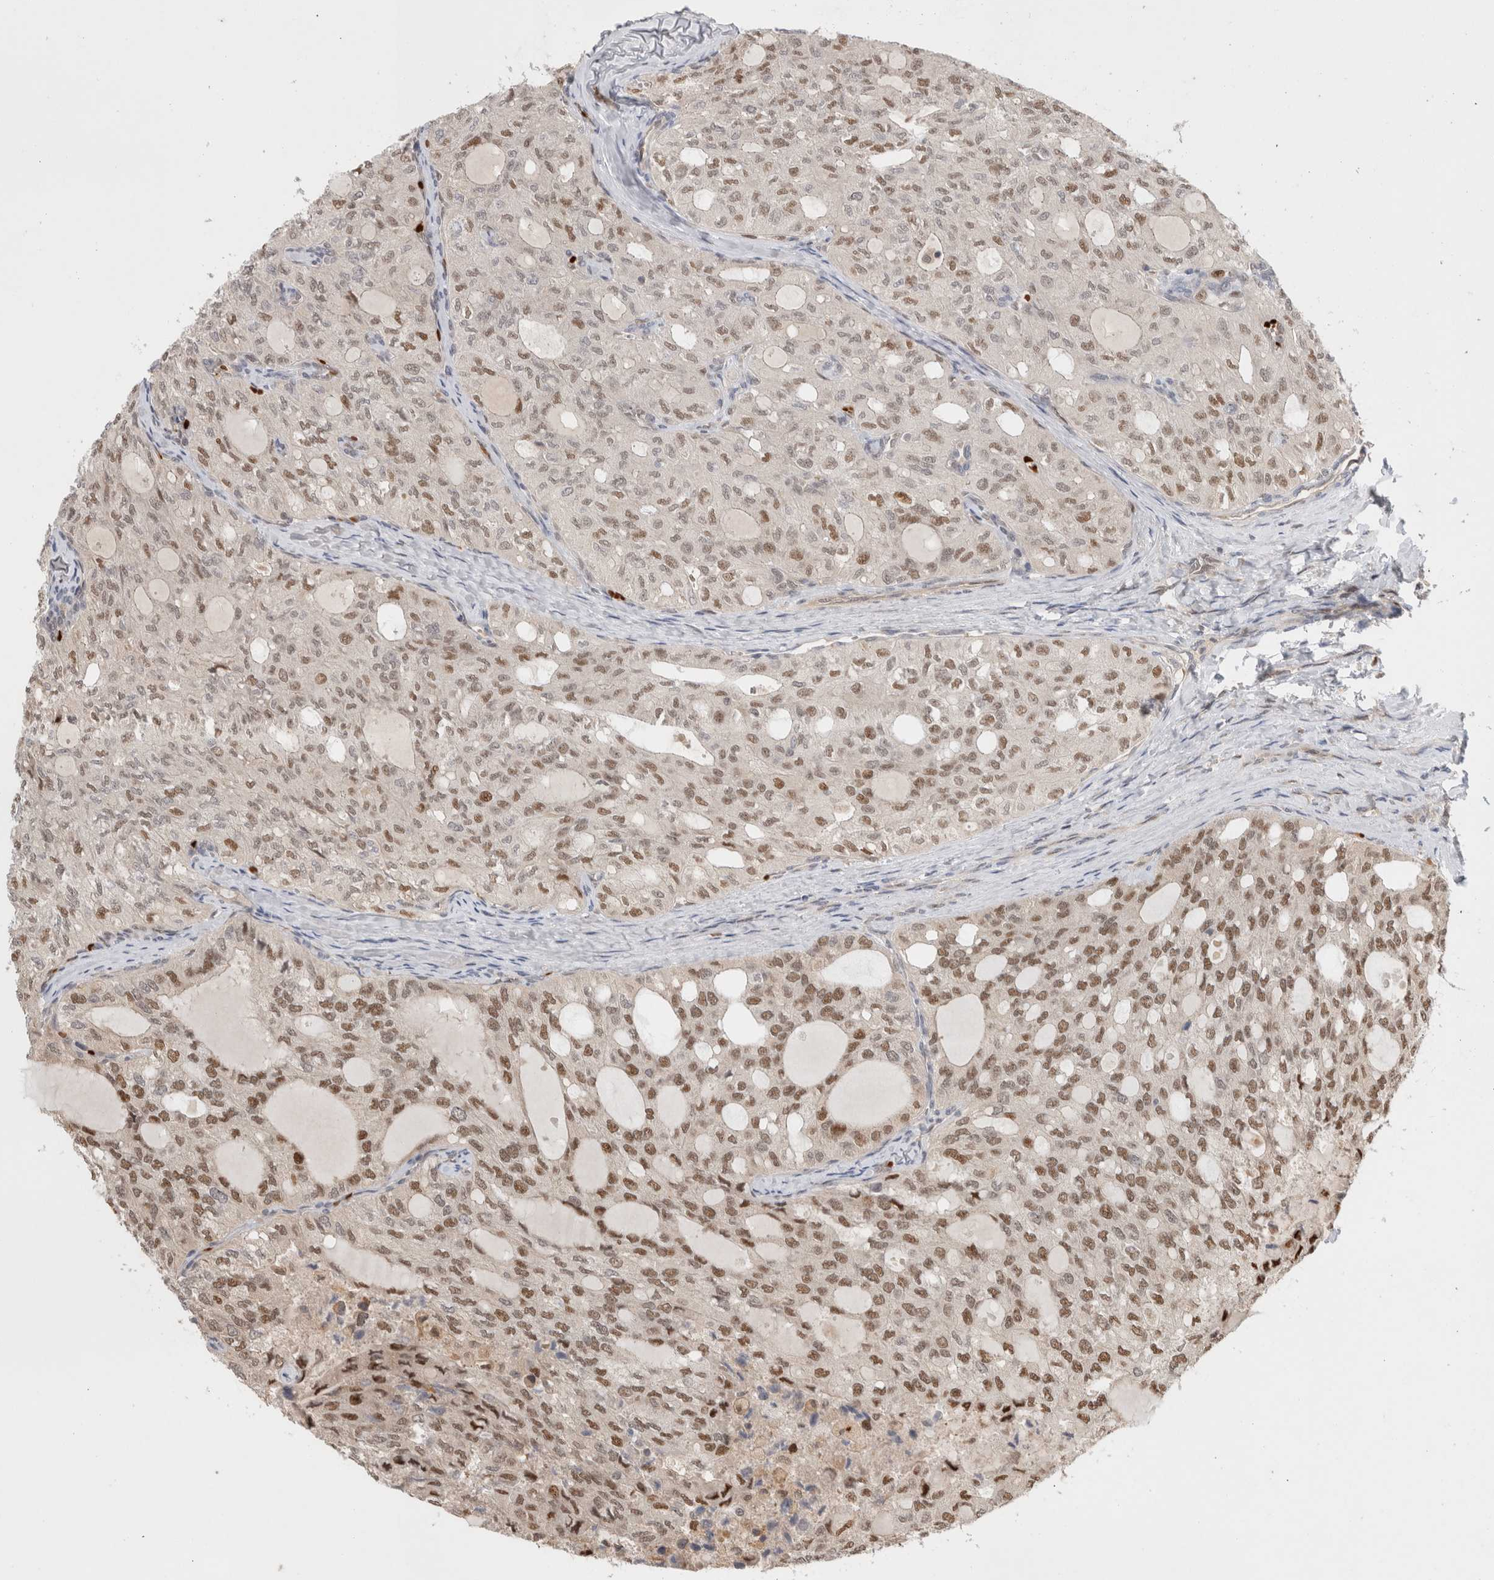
{"staining": {"intensity": "moderate", "quantity": ">75%", "location": "nuclear"}, "tissue": "thyroid cancer", "cell_type": "Tumor cells", "image_type": "cancer", "snomed": [{"axis": "morphology", "description": "Follicular adenoma carcinoma, NOS"}, {"axis": "topography", "description": "Thyroid gland"}], "caption": "This histopathology image shows follicular adenoma carcinoma (thyroid) stained with immunohistochemistry to label a protein in brown. The nuclear of tumor cells show moderate positivity for the protein. Nuclei are counter-stained blue.", "gene": "OTUD6B", "patient": {"sex": "male", "age": 75}}